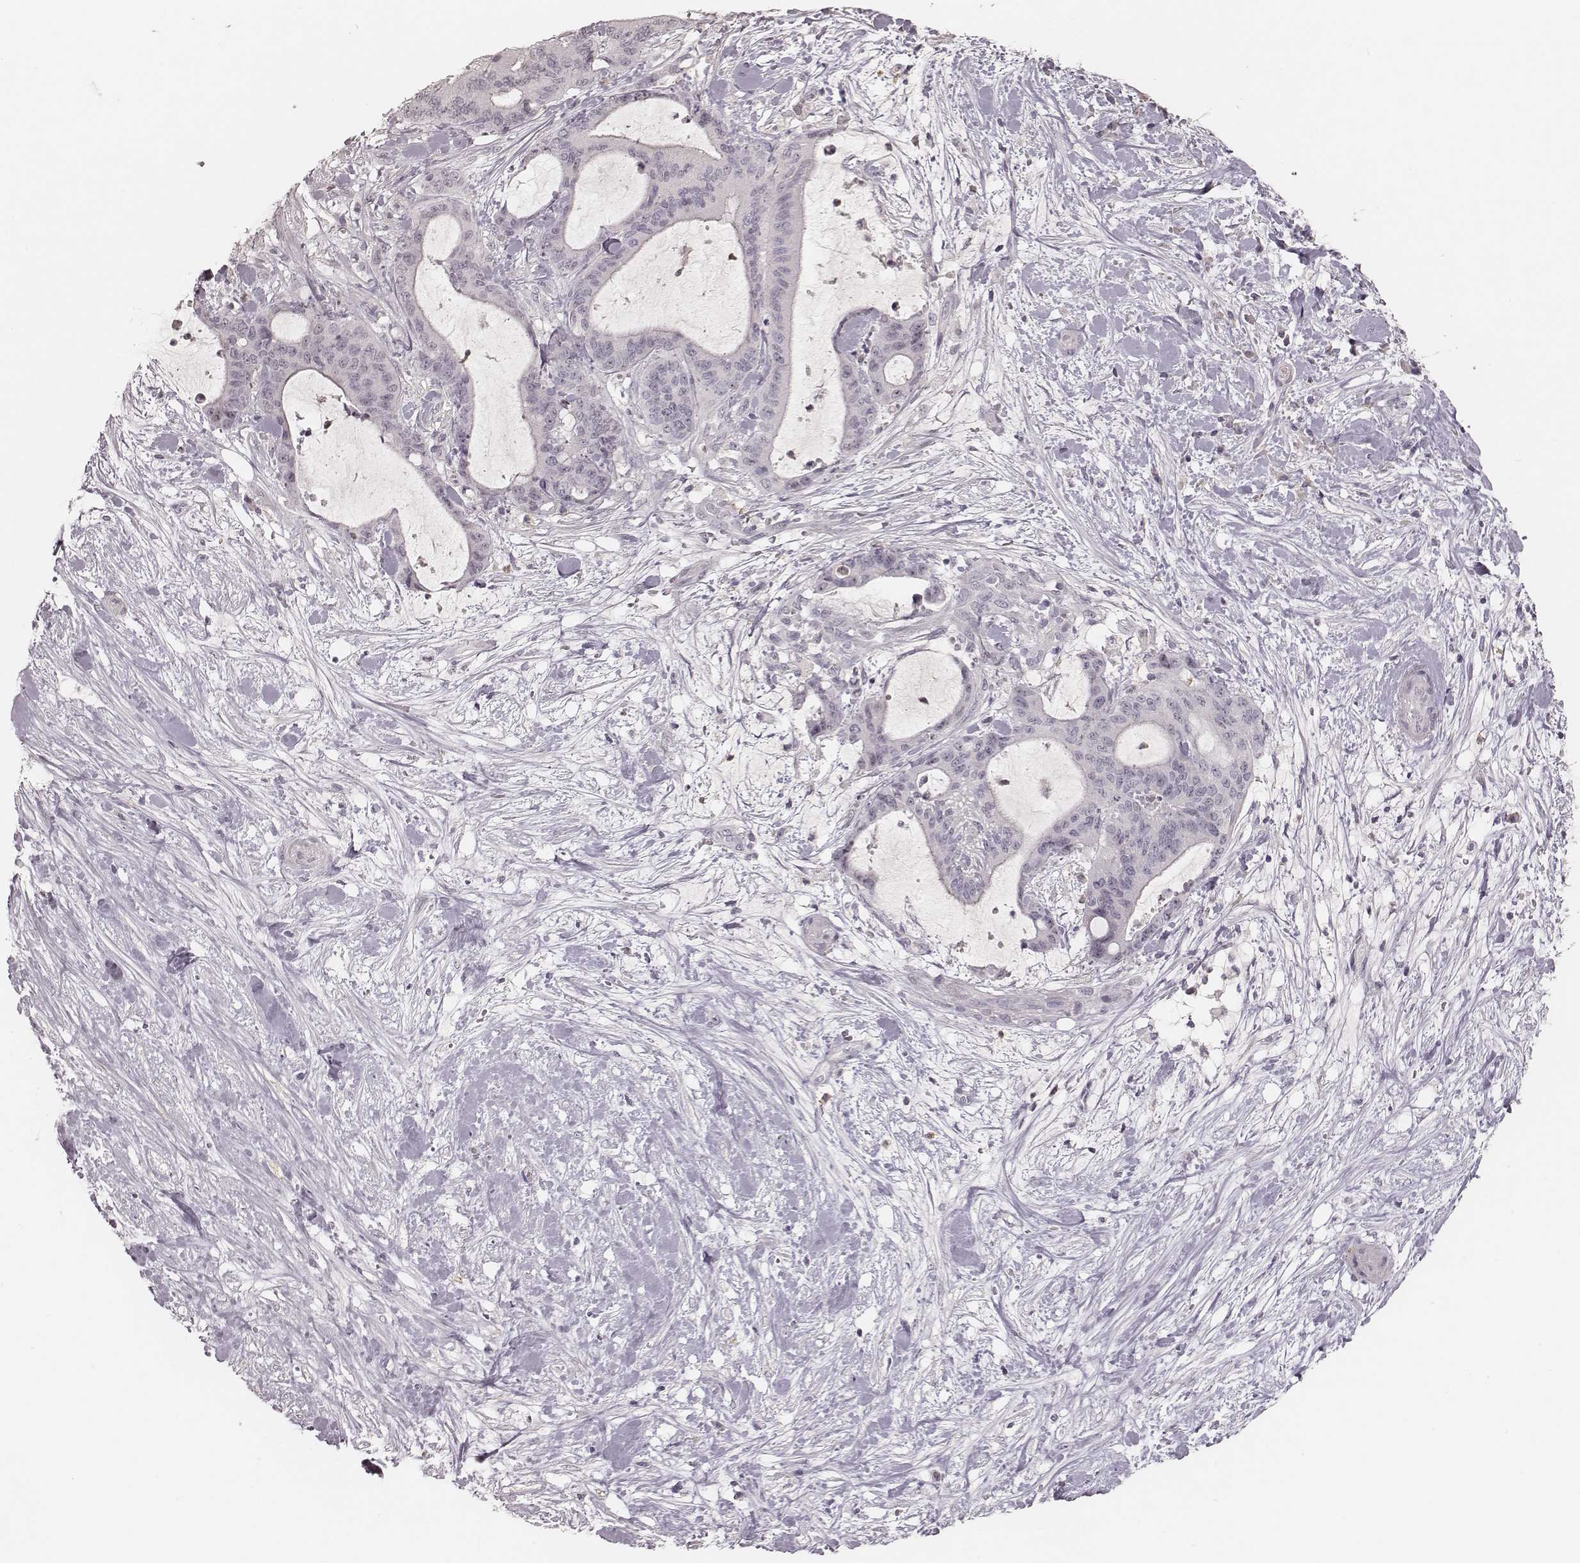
{"staining": {"intensity": "negative", "quantity": "none", "location": "none"}, "tissue": "liver cancer", "cell_type": "Tumor cells", "image_type": "cancer", "snomed": [{"axis": "morphology", "description": "Cholangiocarcinoma"}, {"axis": "topography", "description": "Liver"}], "caption": "The image exhibits no significant expression in tumor cells of liver cholangiocarcinoma.", "gene": "MADCAM1", "patient": {"sex": "female", "age": 73}}